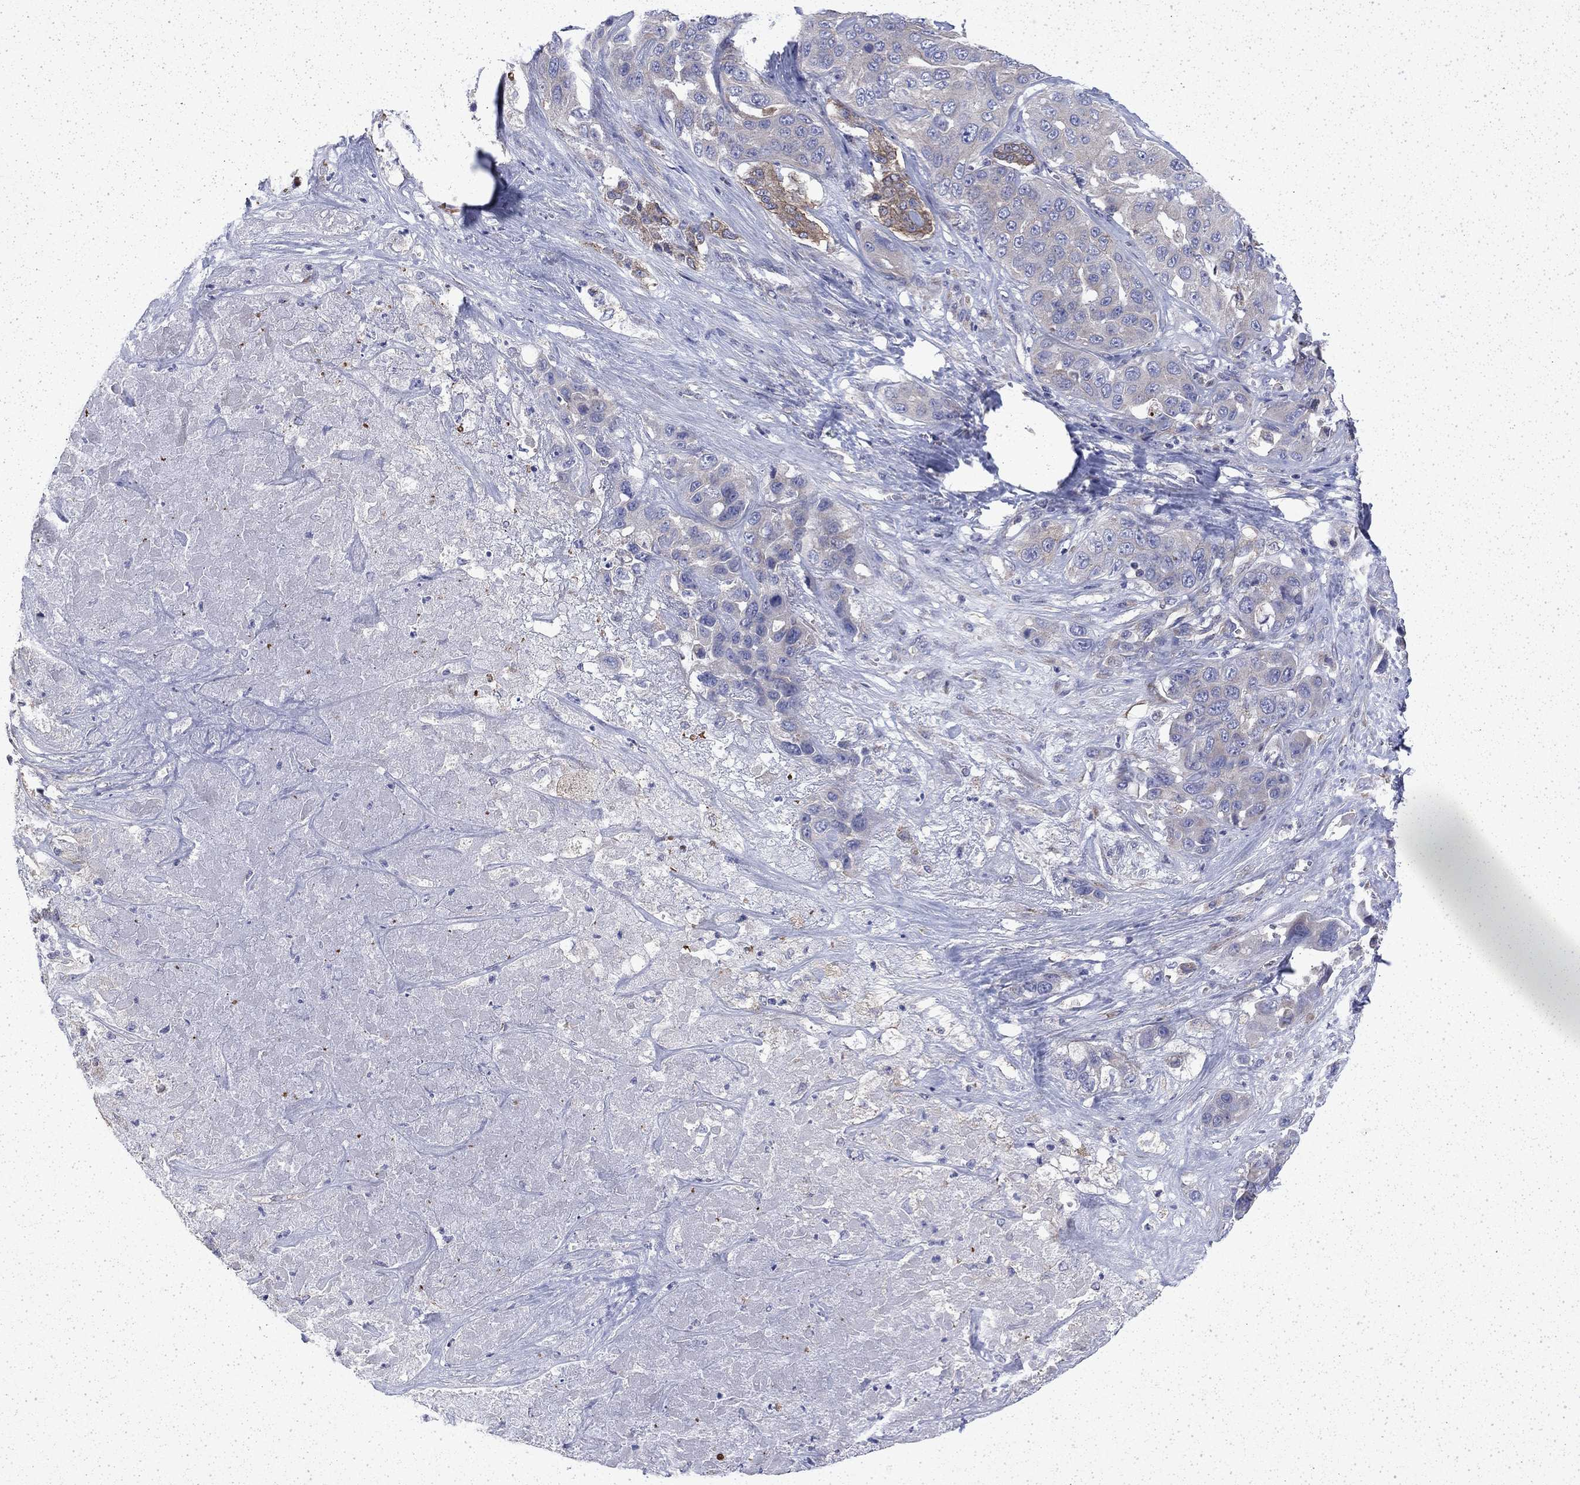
{"staining": {"intensity": "negative", "quantity": "none", "location": "none"}, "tissue": "liver cancer", "cell_type": "Tumor cells", "image_type": "cancer", "snomed": [{"axis": "morphology", "description": "Cholangiocarcinoma"}, {"axis": "topography", "description": "Liver"}], "caption": "DAB (3,3'-diaminobenzidine) immunohistochemical staining of human liver cancer (cholangiocarcinoma) displays no significant expression in tumor cells.", "gene": "DTNA", "patient": {"sex": "female", "age": 52}}